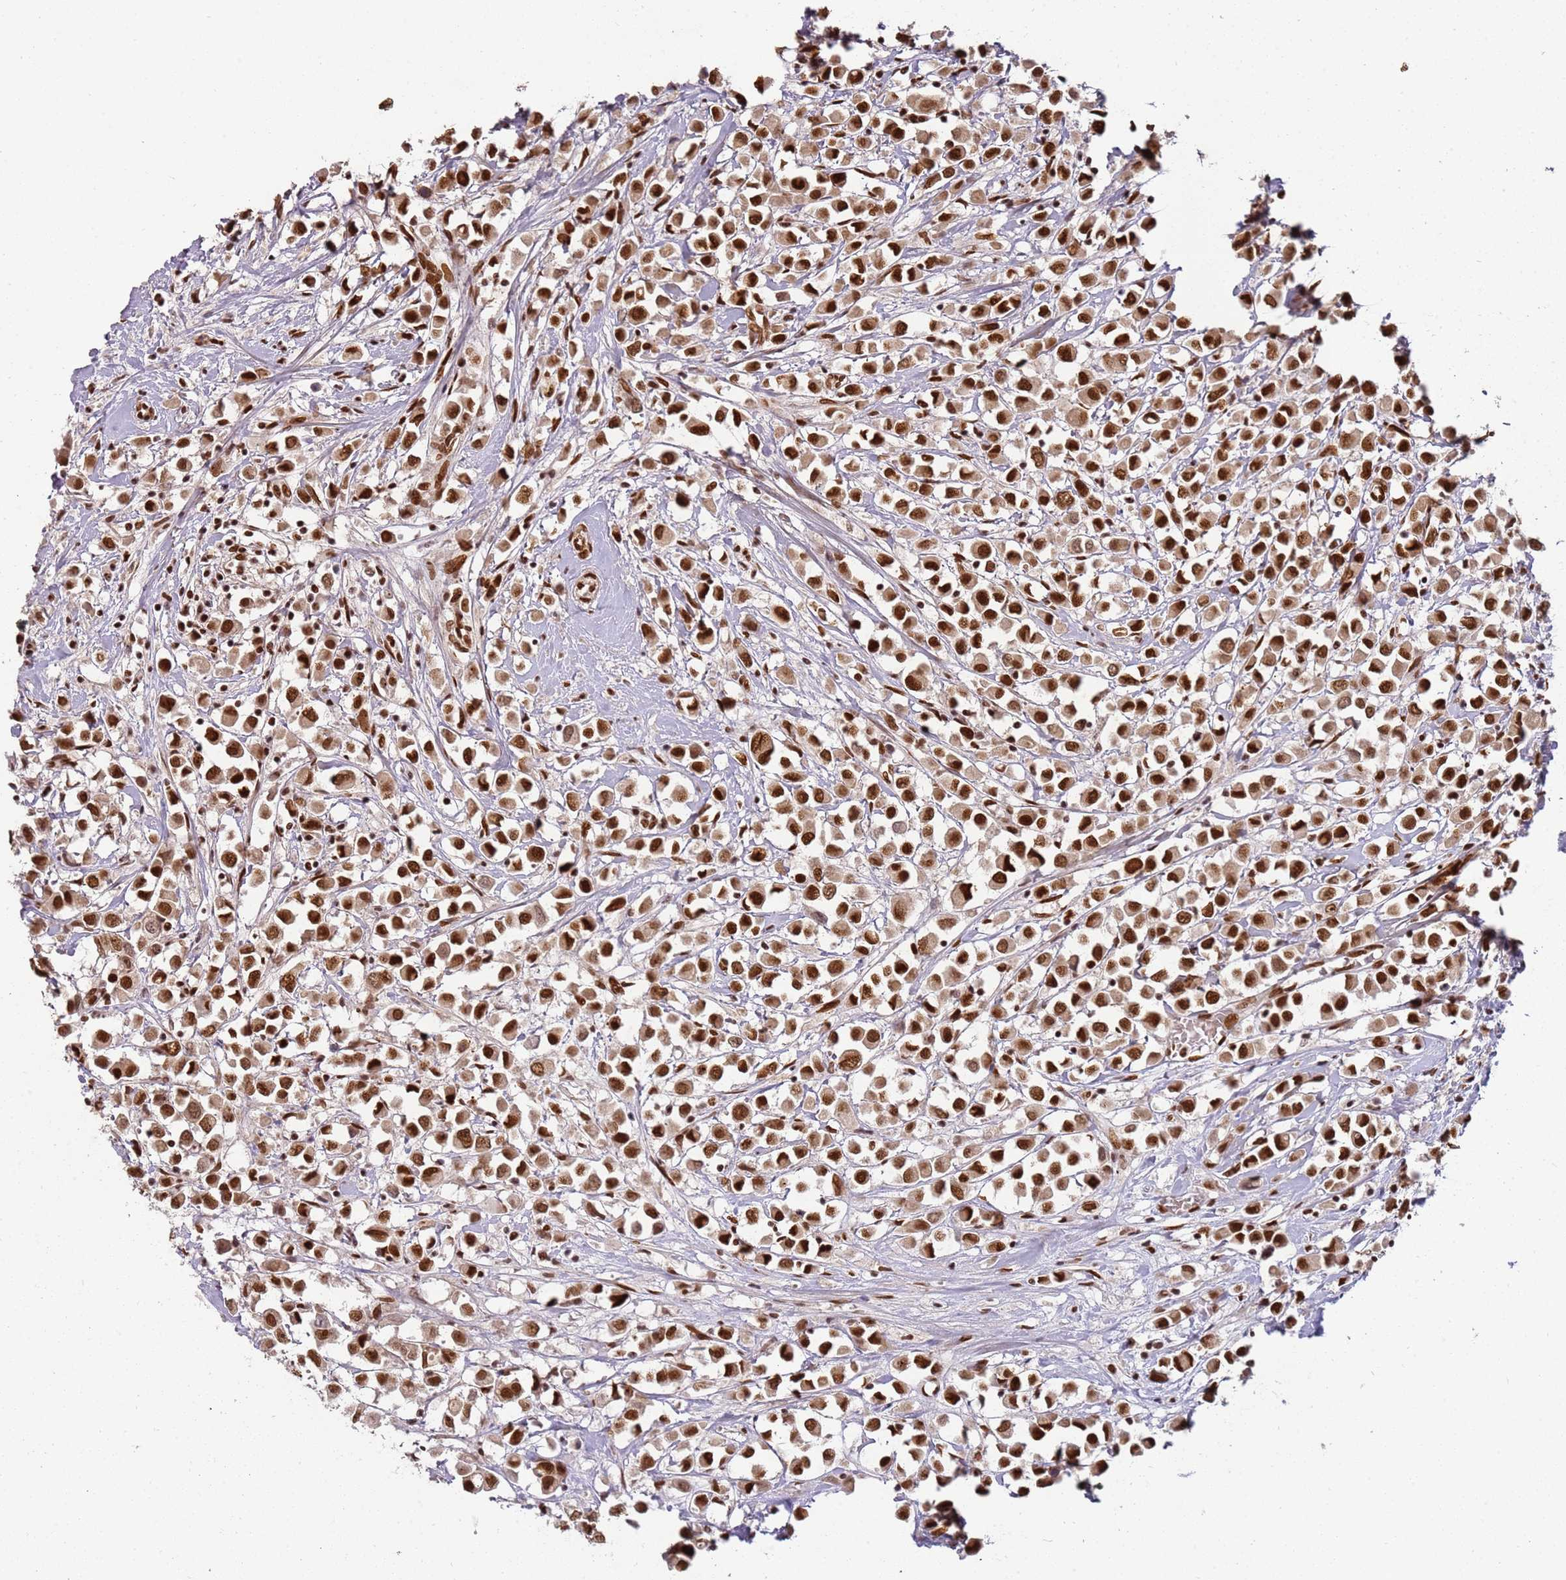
{"staining": {"intensity": "strong", "quantity": ">75%", "location": "nuclear"}, "tissue": "breast cancer", "cell_type": "Tumor cells", "image_type": "cancer", "snomed": [{"axis": "morphology", "description": "Duct carcinoma"}, {"axis": "topography", "description": "Breast"}], "caption": "Immunohistochemical staining of breast cancer (infiltrating ductal carcinoma) displays strong nuclear protein expression in about >75% of tumor cells.", "gene": "TENT4A", "patient": {"sex": "female", "age": 61}}